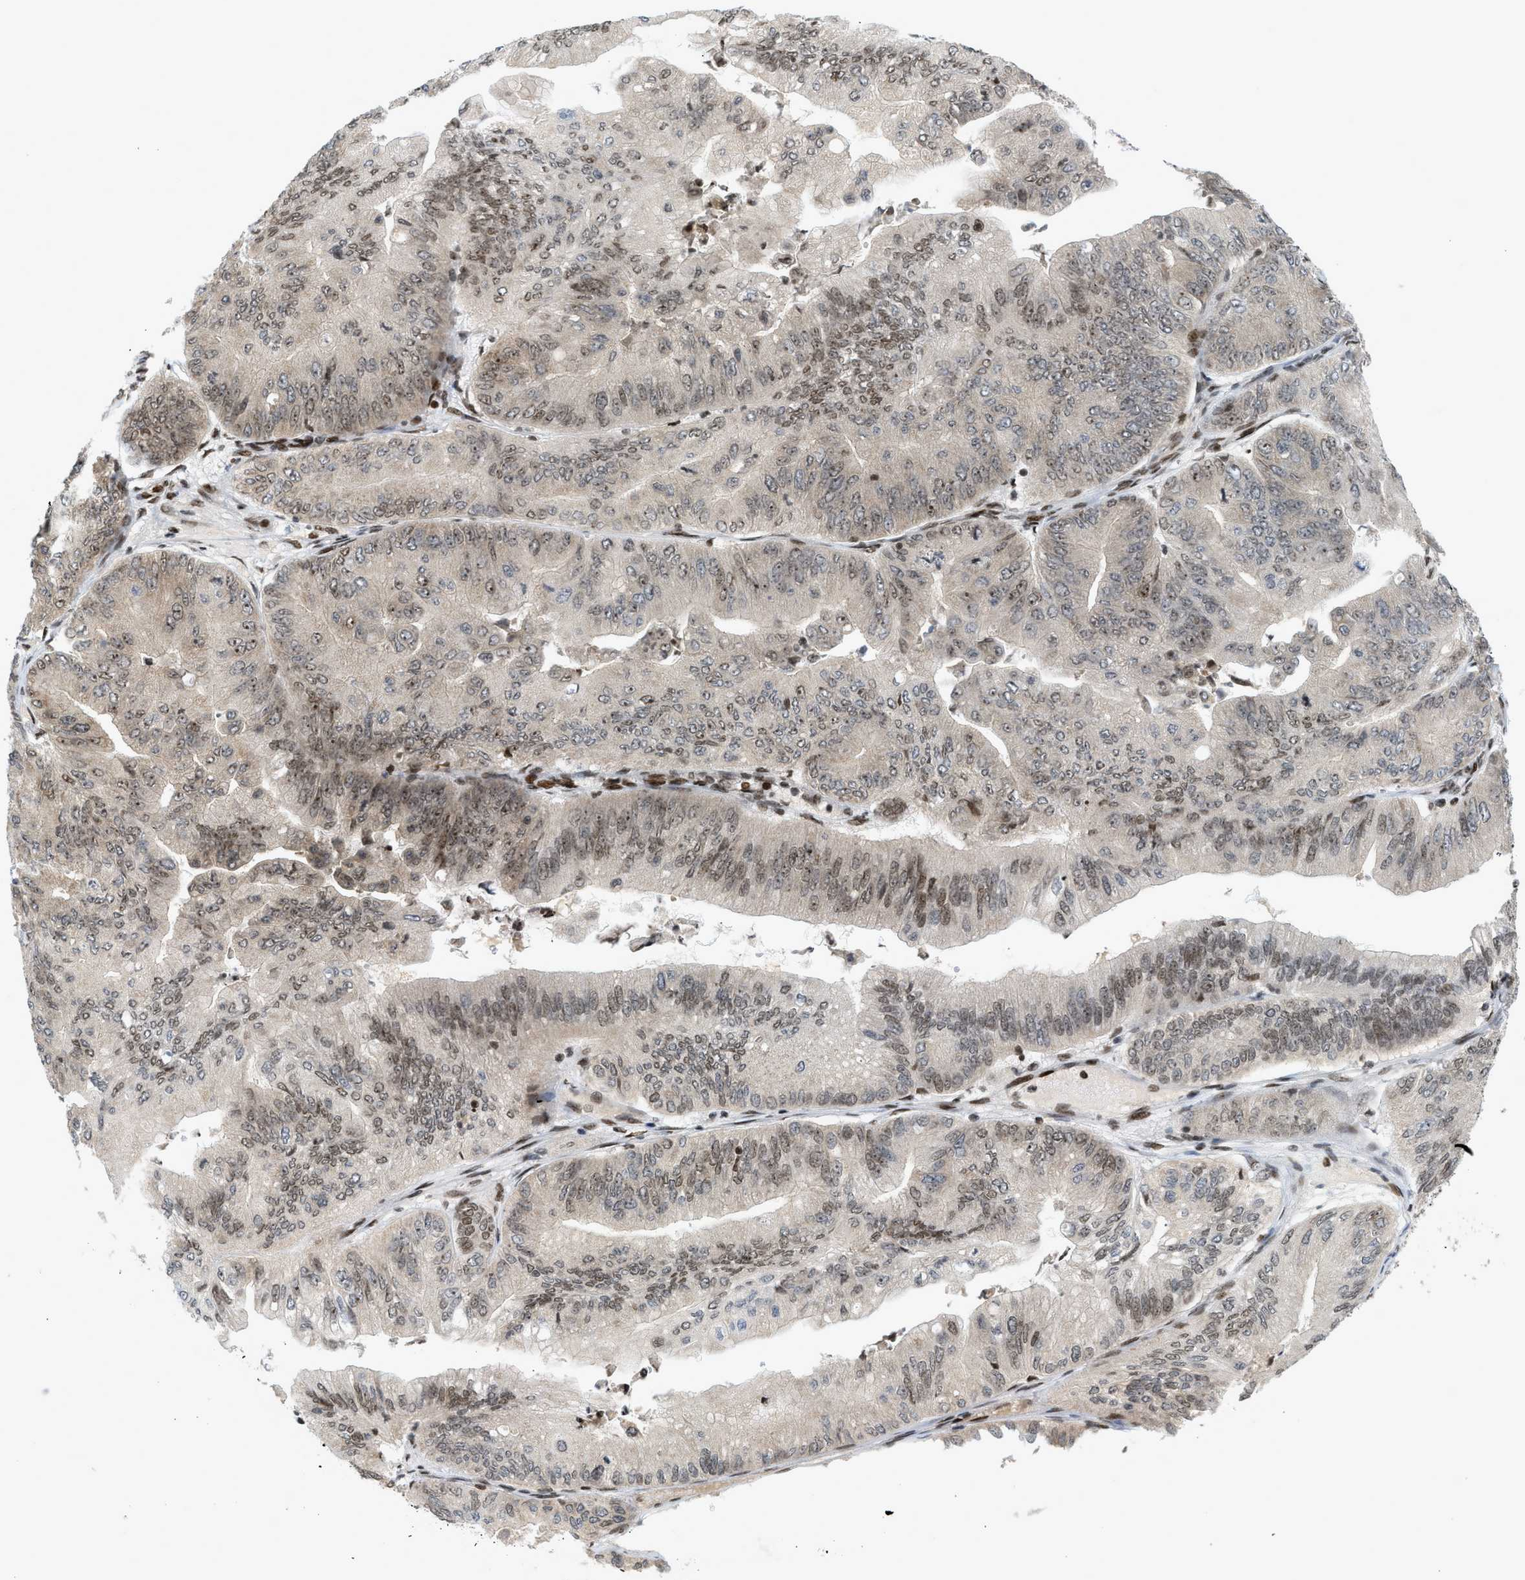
{"staining": {"intensity": "moderate", "quantity": "25%-75%", "location": "nuclear"}, "tissue": "ovarian cancer", "cell_type": "Tumor cells", "image_type": "cancer", "snomed": [{"axis": "morphology", "description": "Cystadenocarcinoma, mucinous, NOS"}, {"axis": "topography", "description": "Ovary"}], "caption": "Immunohistochemistry staining of ovarian mucinous cystadenocarcinoma, which shows medium levels of moderate nuclear expression in approximately 25%-75% of tumor cells indicating moderate nuclear protein staining. The staining was performed using DAB (3,3'-diaminobenzidine) (brown) for protein detection and nuclei were counterstained in hematoxylin (blue).", "gene": "ZNF22", "patient": {"sex": "female", "age": 61}}